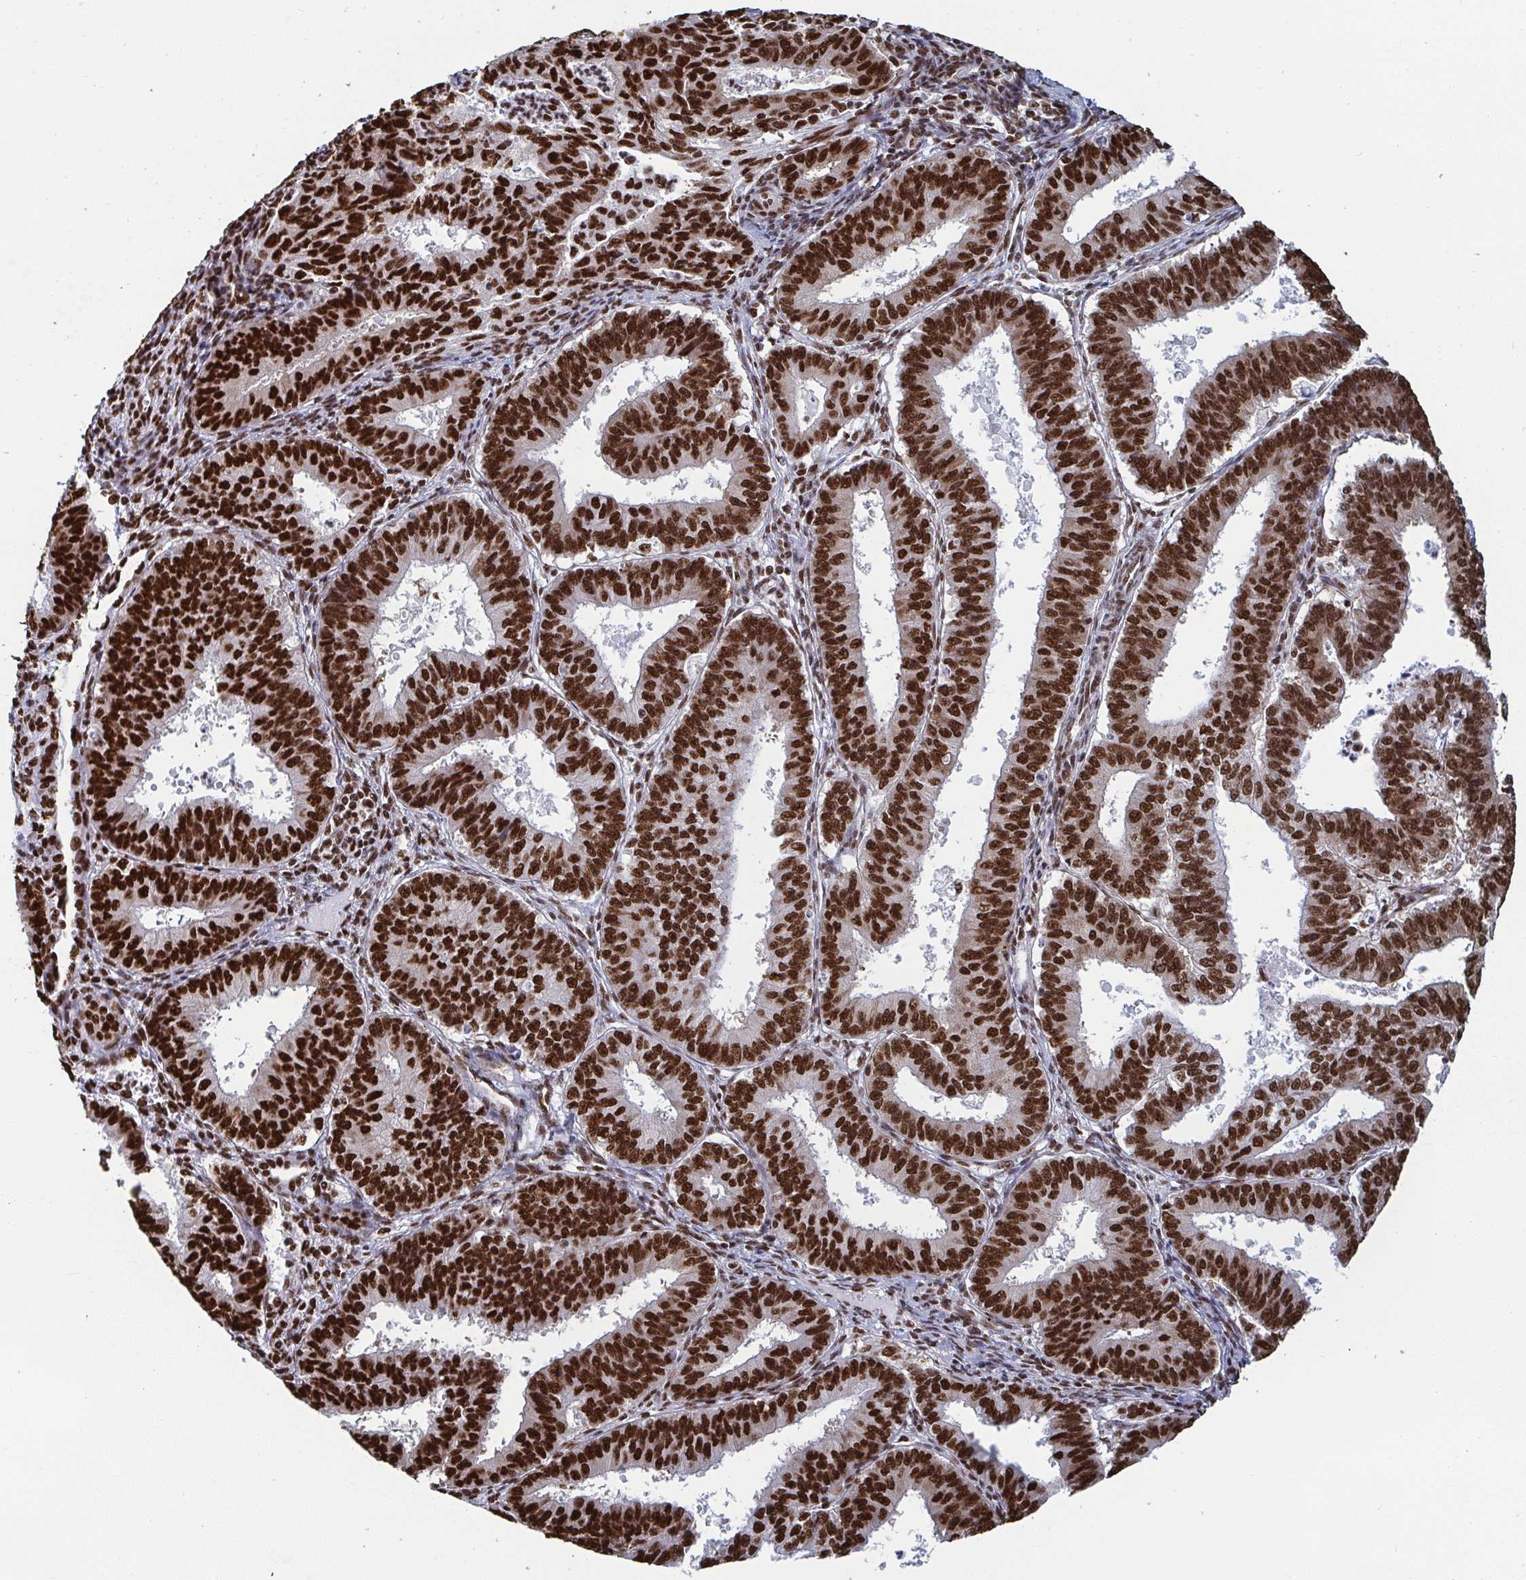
{"staining": {"intensity": "strong", "quantity": ">75%", "location": "nuclear"}, "tissue": "endometrial cancer", "cell_type": "Tumor cells", "image_type": "cancer", "snomed": [{"axis": "morphology", "description": "Adenocarcinoma, NOS"}, {"axis": "topography", "description": "Endometrium"}], "caption": "Immunohistochemical staining of human endometrial cancer (adenocarcinoma) exhibits high levels of strong nuclear positivity in about >75% of tumor cells. (DAB (3,3'-diaminobenzidine) IHC with brightfield microscopy, high magnification).", "gene": "GAR1", "patient": {"sex": "female", "age": 73}}